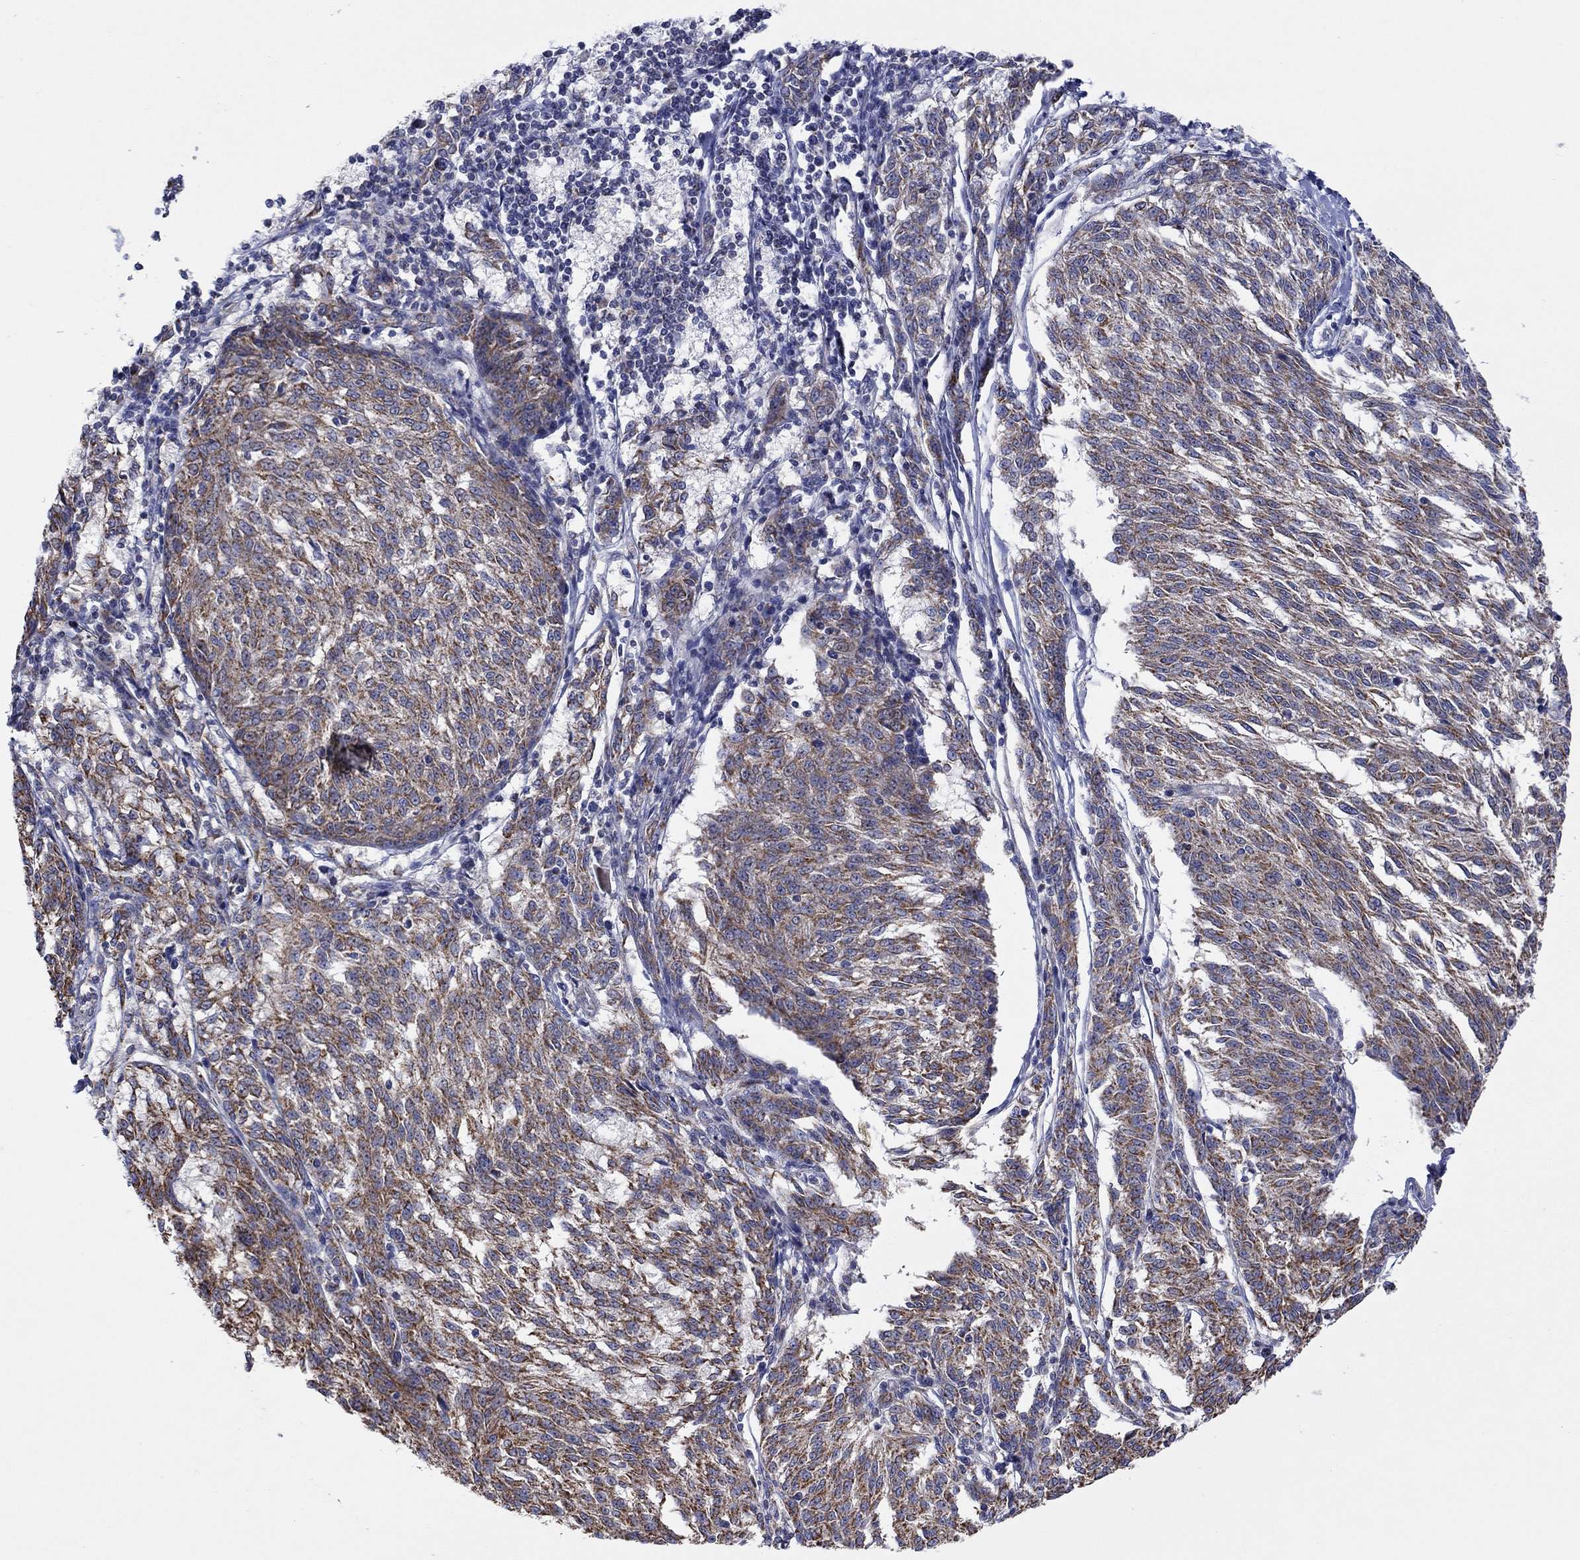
{"staining": {"intensity": "moderate", "quantity": ">75%", "location": "cytoplasmic/membranous"}, "tissue": "melanoma", "cell_type": "Tumor cells", "image_type": "cancer", "snomed": [{"axis": "morphology", "description": "Malignant melanoma, NOS"}, {"axis": "topography", "description": "Skin"}], "caption": "Immunohistochemistry (IHC) image of neoplastic tissue: human melanoma stained using IHC shows medium levels of moderate protein expression localized specifically in the cytoplasmic/membranous of tumor cells, appearing as a cytoplasmic/membranous brown color.", "gene": "HPS5", "patient": {"sex": "female", "age": 72}}